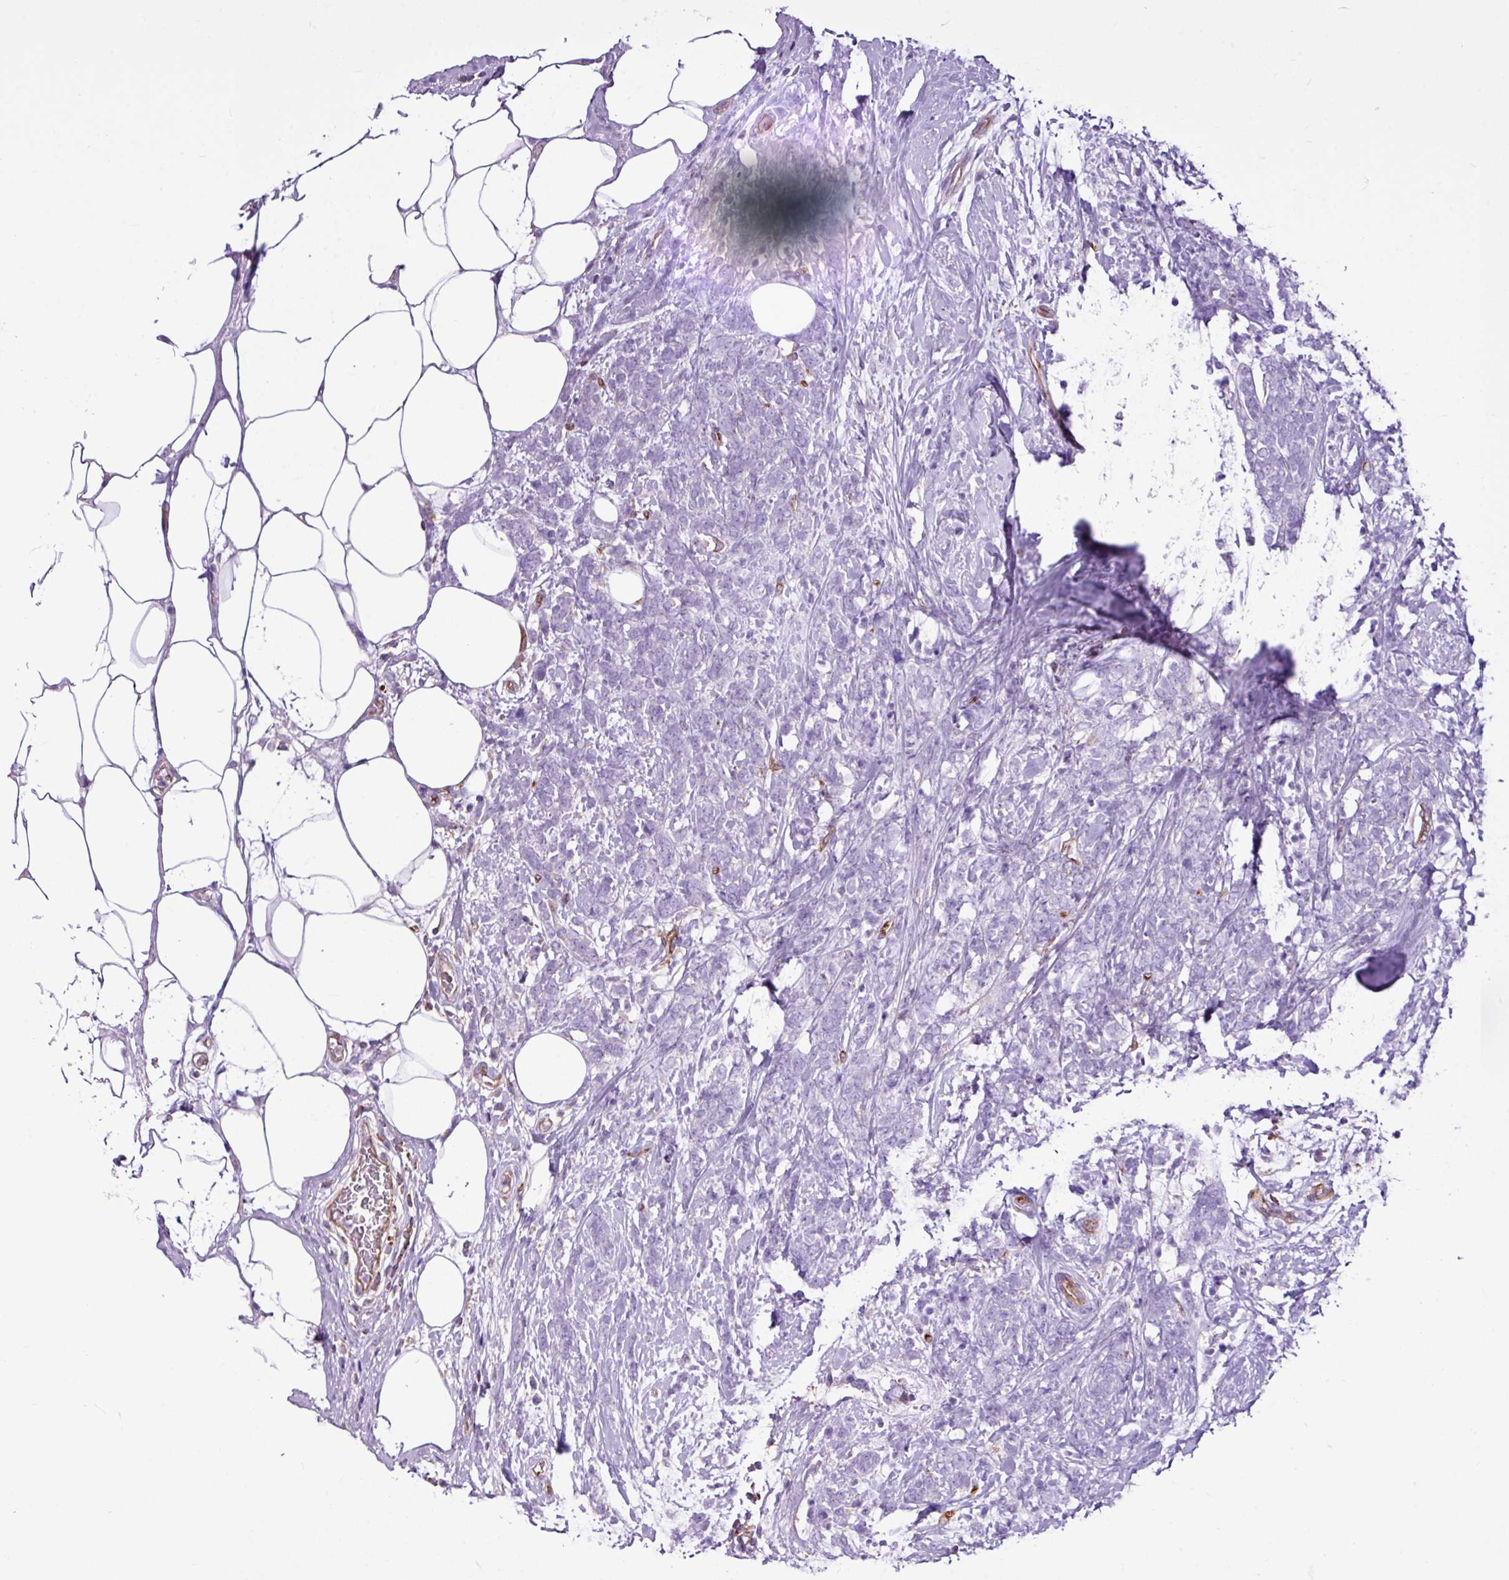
{"staining": {"intensity": "negative", "quantity": "none", "location": "none"}, "tissue": "breast cancer", "cell_type": "Tumor cells", "image_type": "cancer", "snomed": [{"axis": "morphology", "description": "Lobular carcinoma"}, {"axis": "topography", "description": "Breast"}], "caption": "Tumor cells show no significant protein staining in lobular carcinoma (breast).", "gene": "EME2", "patient": {"sex": "female", "age": 58}}